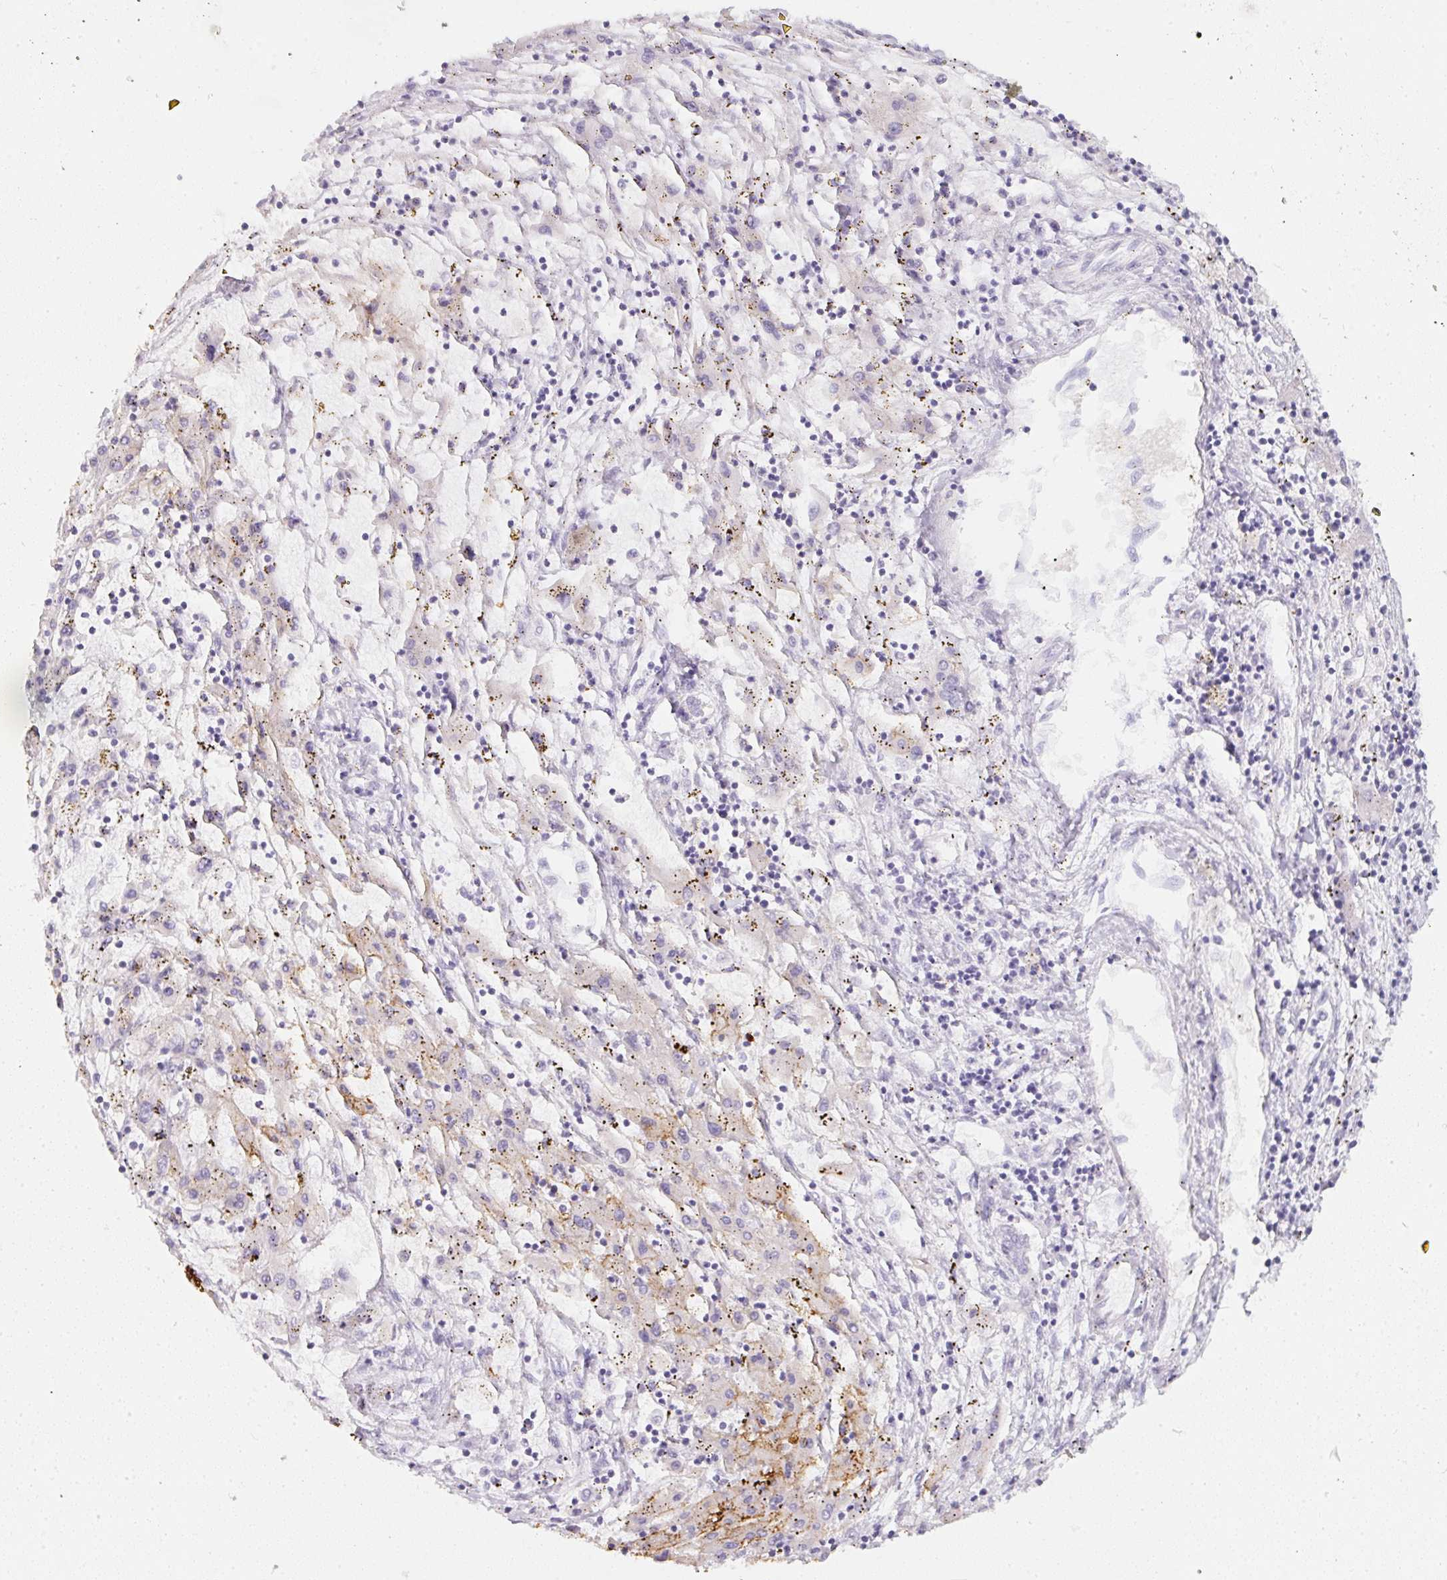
{"staining": {"intensity": "negative", "quantity": "none", "location": "none"}, "tissue": "liver cancer", "cell_type": "Tumor cells", "image_type": "cancer", "snomed": [{"axis": "morphology", "description": "Carcinoma, Hepatocellular, NOS"}, {"axis": "topography", "description": "Liver"}], "caption": "Immunohistochemical staining of human liver cancer (hepatocellular carcinoma) exhibits no significant staining in tumor cells.", "gene": "SLC2A2", "patient": {"sex": "male", "age": 72}}